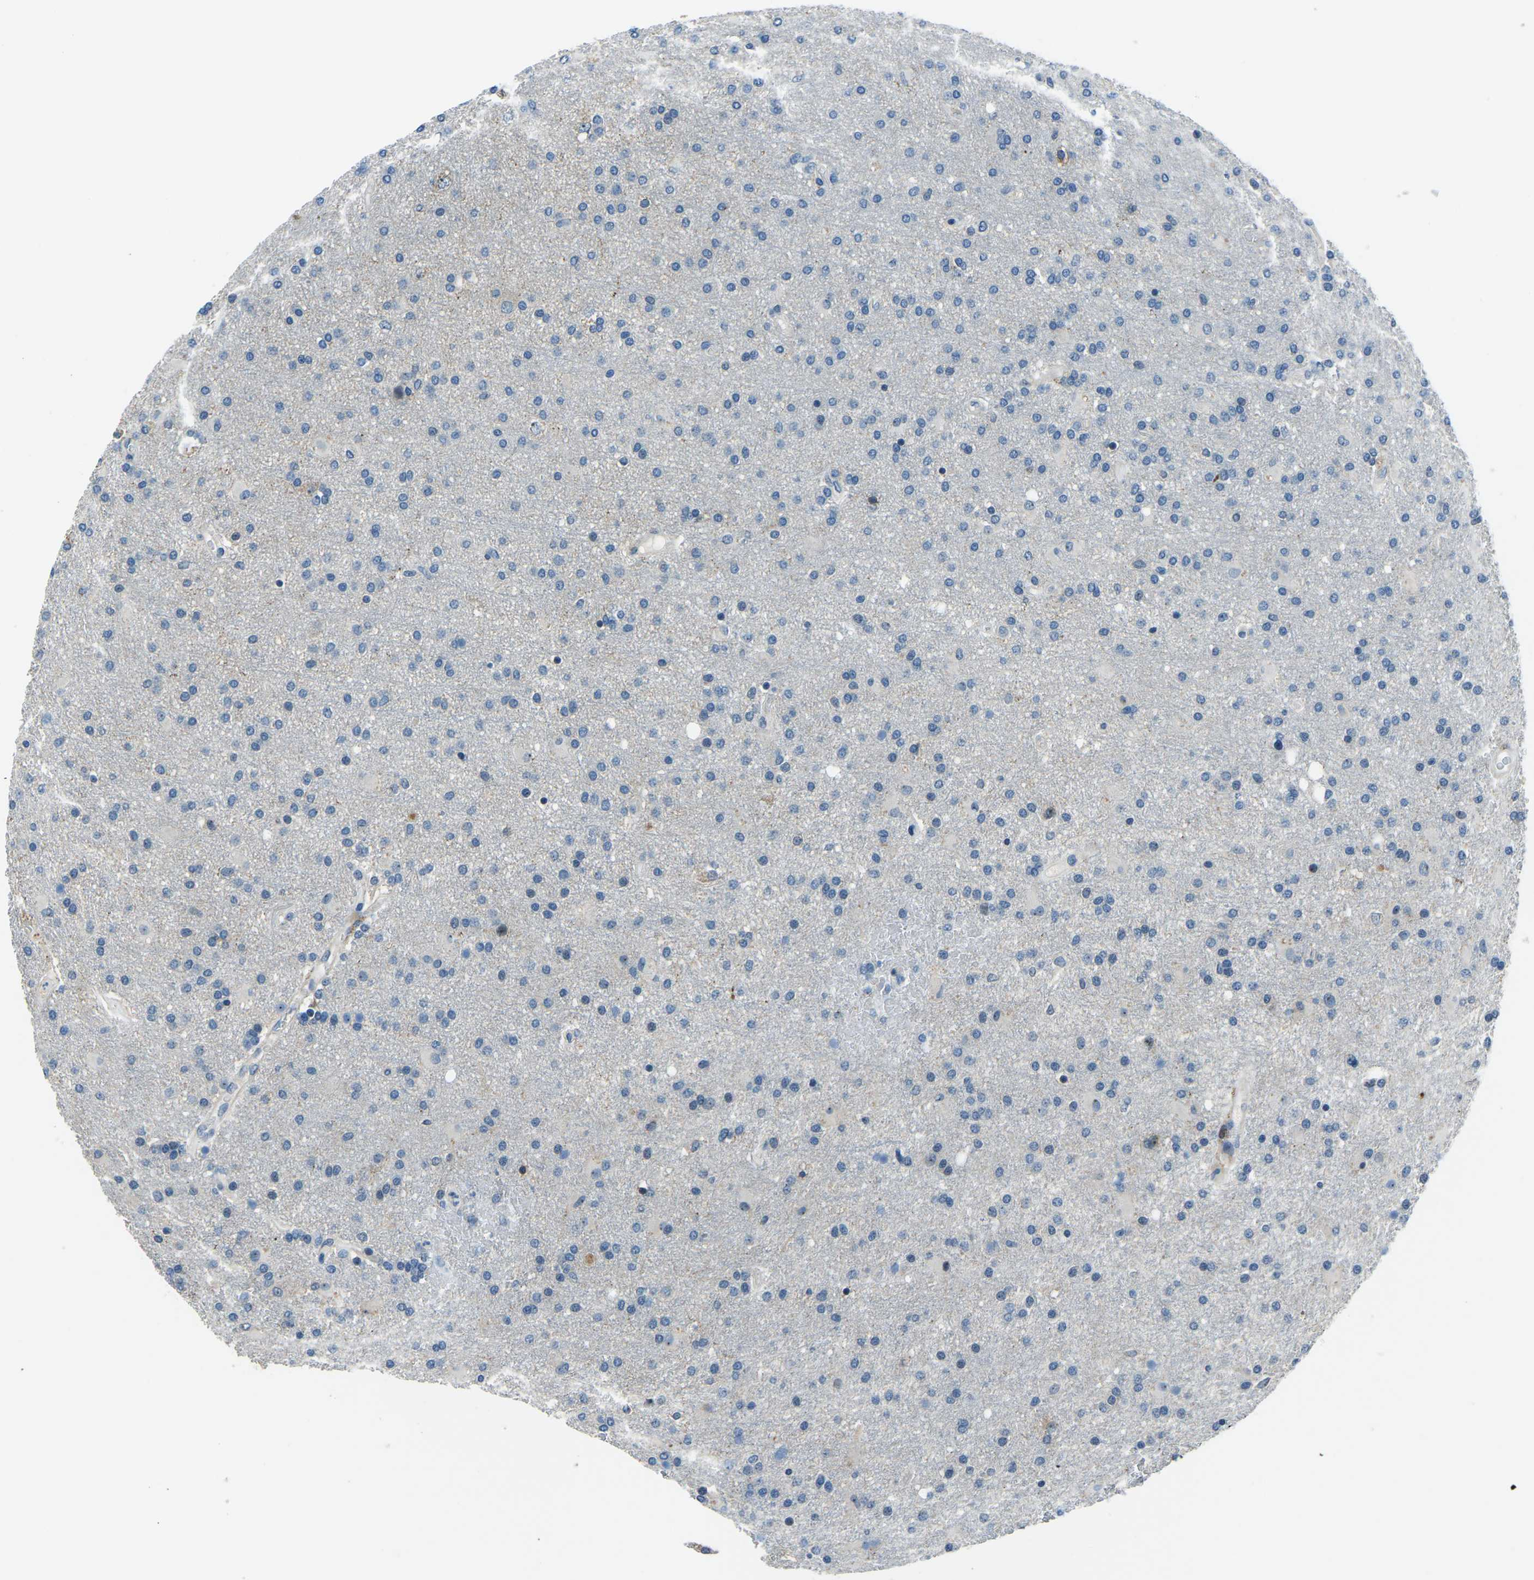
{"staining": {"intensity": "negative", "quantity": "none", "location": "none"}, "tissue": "glioma", "cell_type": "Tumor cells", "image_type": "cancer", "snomed": [{"axis": "morphology", "description": "Glioma, malignant, High grade"}, {"axis": "topography", "description": "Brain"}], "caption": "Malignant glioma (high-grade) stained for a protein using IHC shows no staining tumor cells.", "gene": "RRP1", "patient": {"sex": "male", "age": 72}}